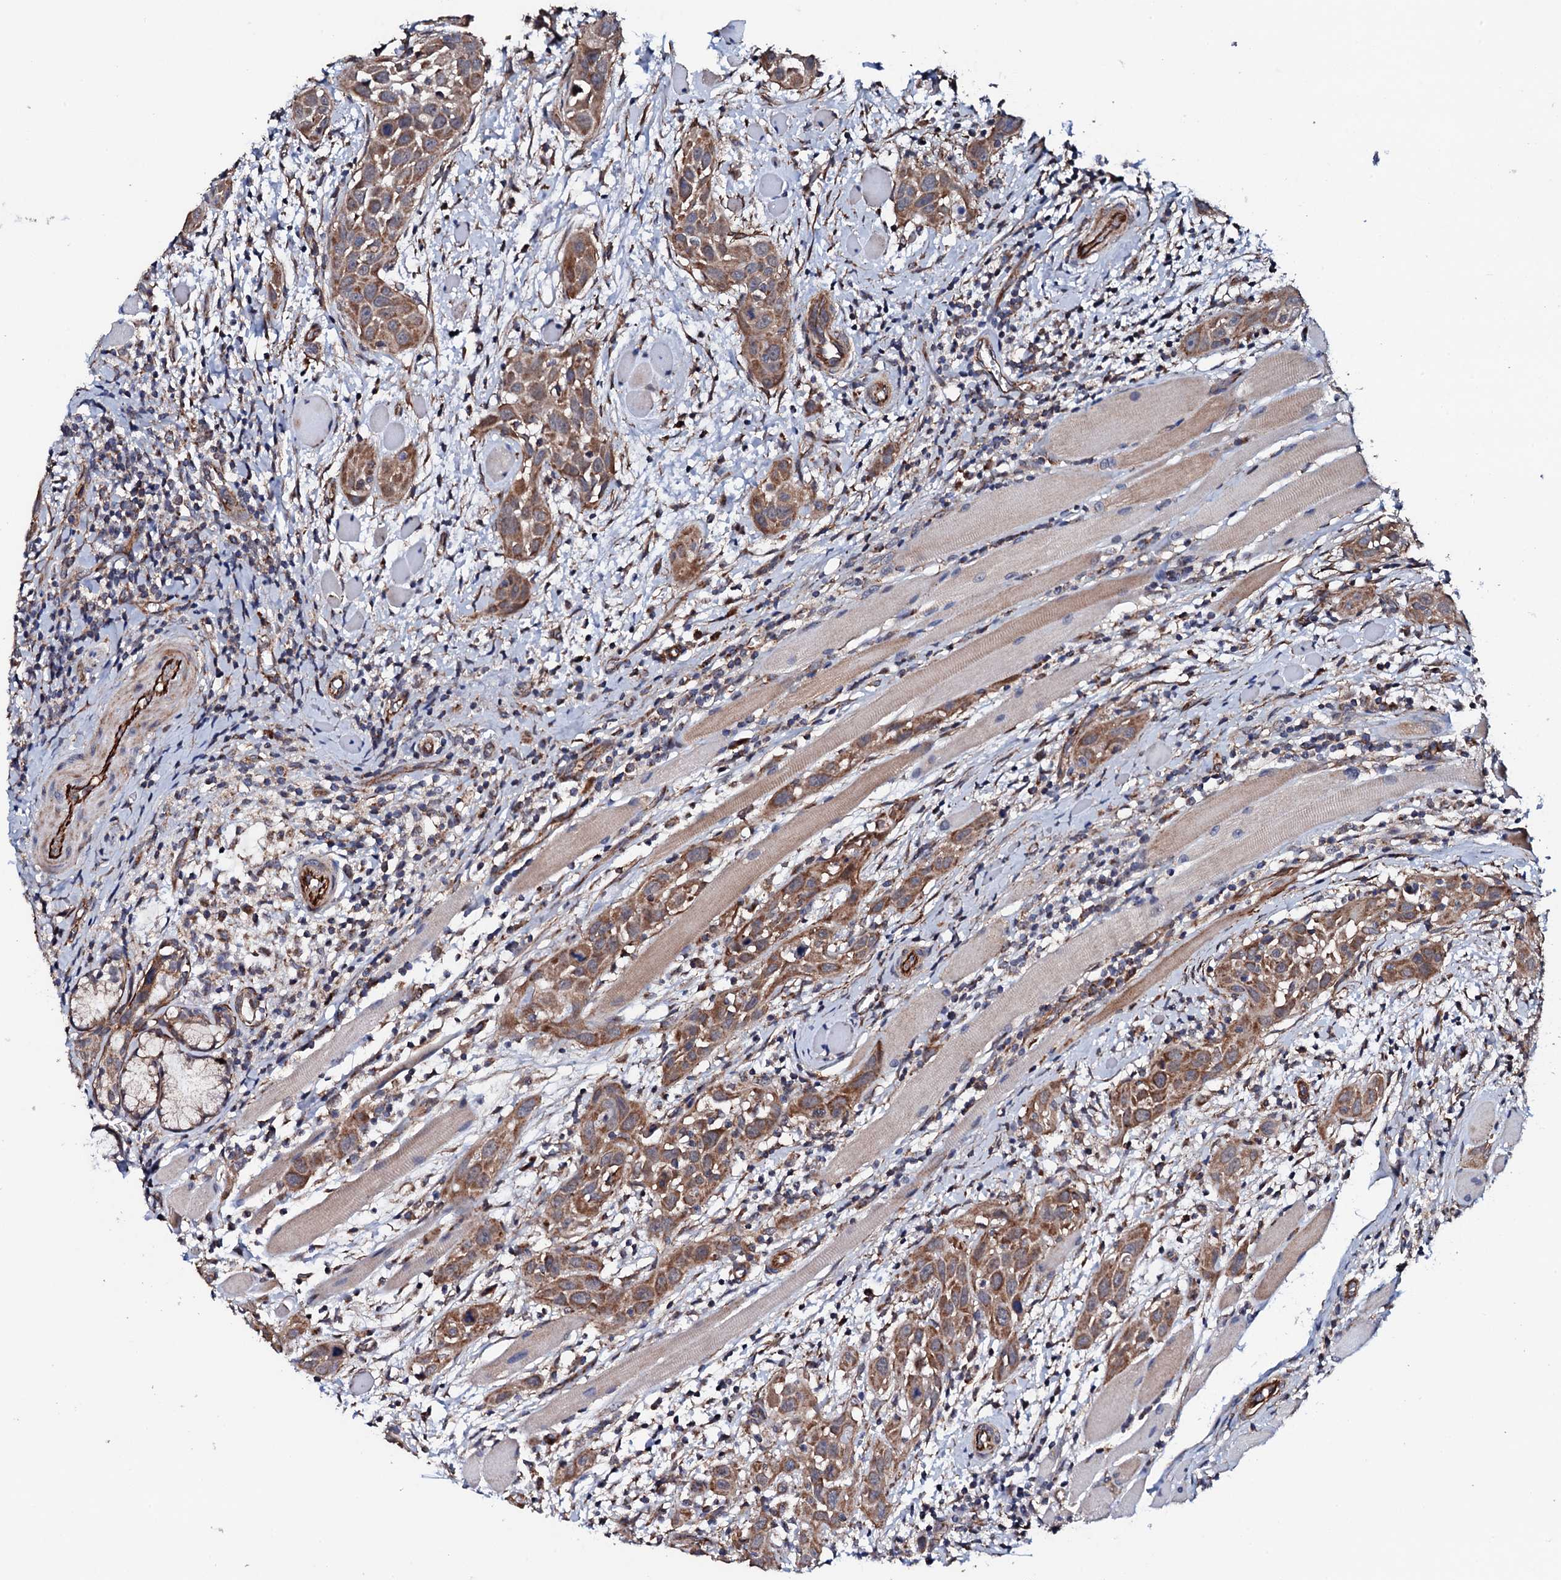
{"staining": {"intensity": "moderate", "quantity": ">75%", "location": "cytoplasmic/membranous"}, "tissue": "head and neck cancer", "cell_type": "Tumor cells", "image_type": "cancer", "snomed": [{"axis": "morphology", "description": "Squamous cell carcinoma, NOS"}, {"axis": "topography", "description": "Oral tissue"}, {"axis": "topography", "description": "Head-Neck"}], "caption": "Immunohistochemistry (IHC) histopathology image of squamous cell carcinoma (head and neck) stained for a protein (brown), which displays medium levels of moderate cytoplasmic/membranous positivity in about >75% of tumor cells.", "gene": "MTIF3", "patient": {"sex": "female", "age": 50}}